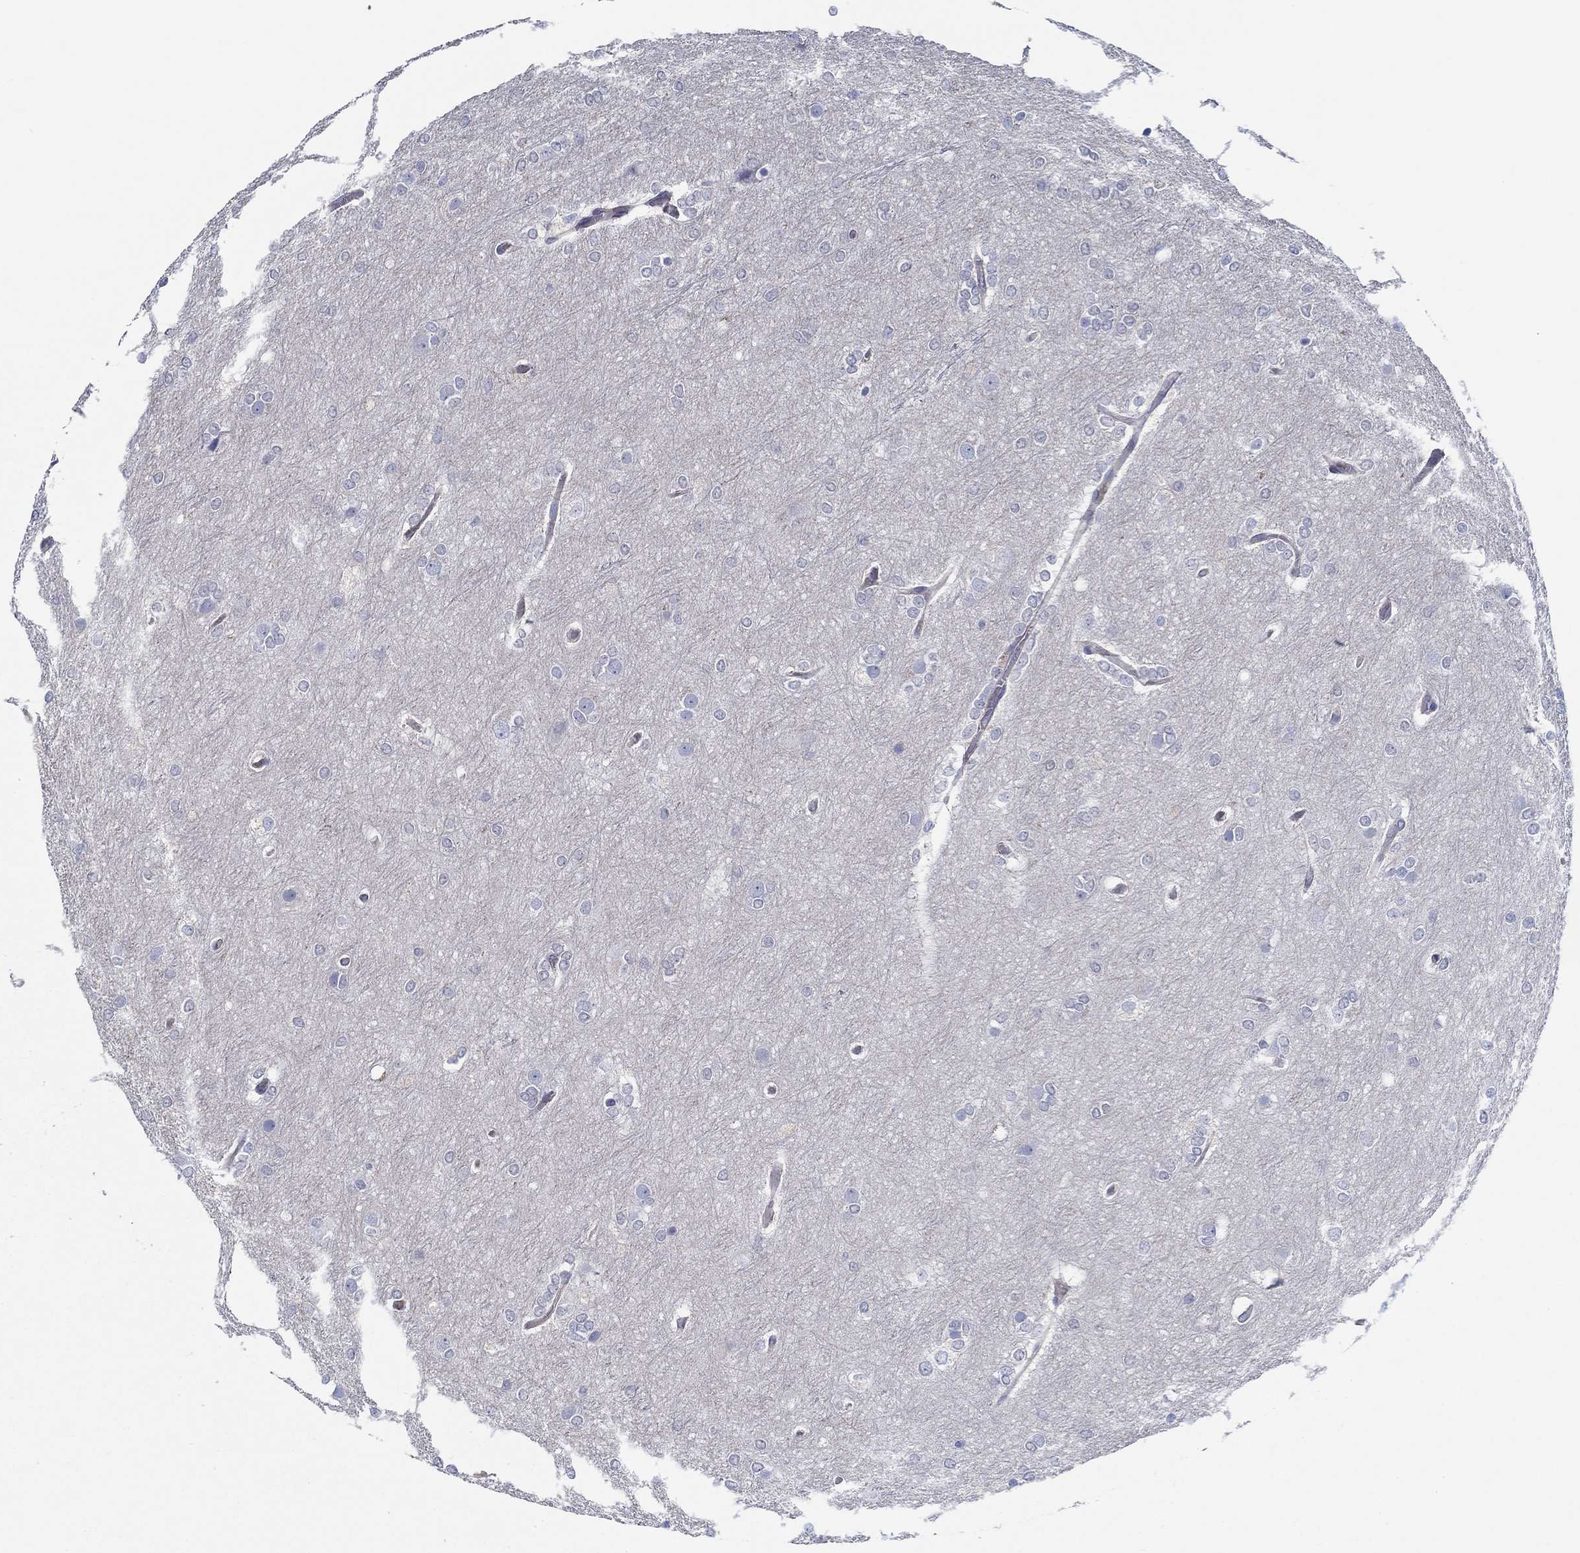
{"staining": {"intensity": "negative", "quantity": "none", "location": "none"}, "tissue": "glioma", "cell_type": "Tumor cells", "image_type": "cancer", "snomed": [{"axis": "morphology", "description": "Glioma, malignant, High grade"}, {"axis": "topography", "description": "Brain"}], "caption": "This is an IHC image of glioma. There is no positivity in tumor cells.", "gene": "BBOF1", "patient": {"sex": "female", "age": 61}}